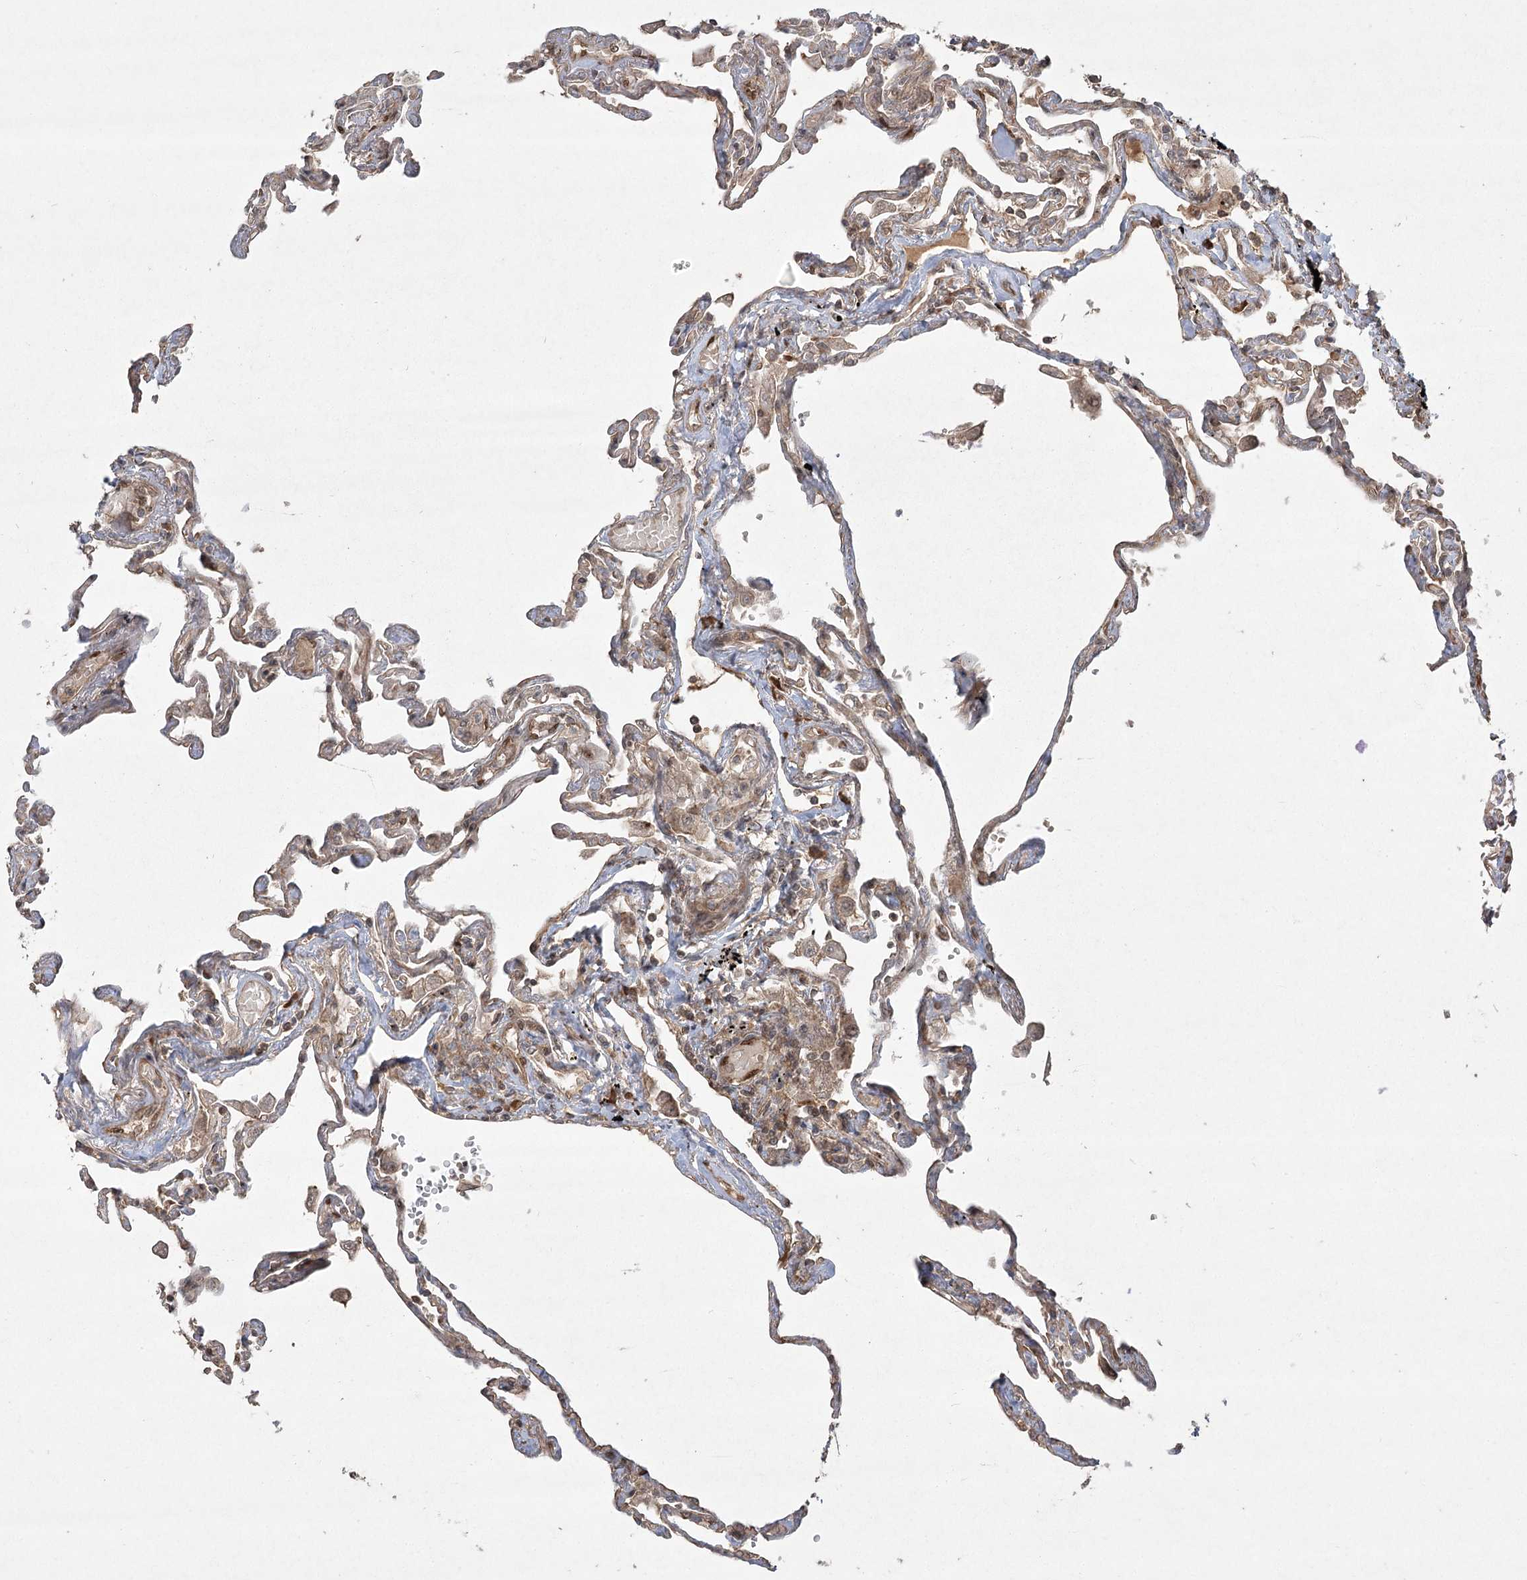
{"staining": {"intensity": "moderate", "quantity": "25%-75%", "location": "cytoplasmic/membranous,nuclear"}, "tissue": "lung", "cell_type": "Alveolar cells", "image_type": "normal", "snomed": [{"axis": "morphology", "description": "Normal tissue, NOS"}, {"axis": "topography", "description": "Lung"}], "caption": "A medium amount of moderate cytoplasmic/membranous,nuclear staining is identified in approximately 25%-75% of alveolar cells in unremarkable lung.", "gene": "CPLANE1", "patient": {"sex": "female", "age": 67}}